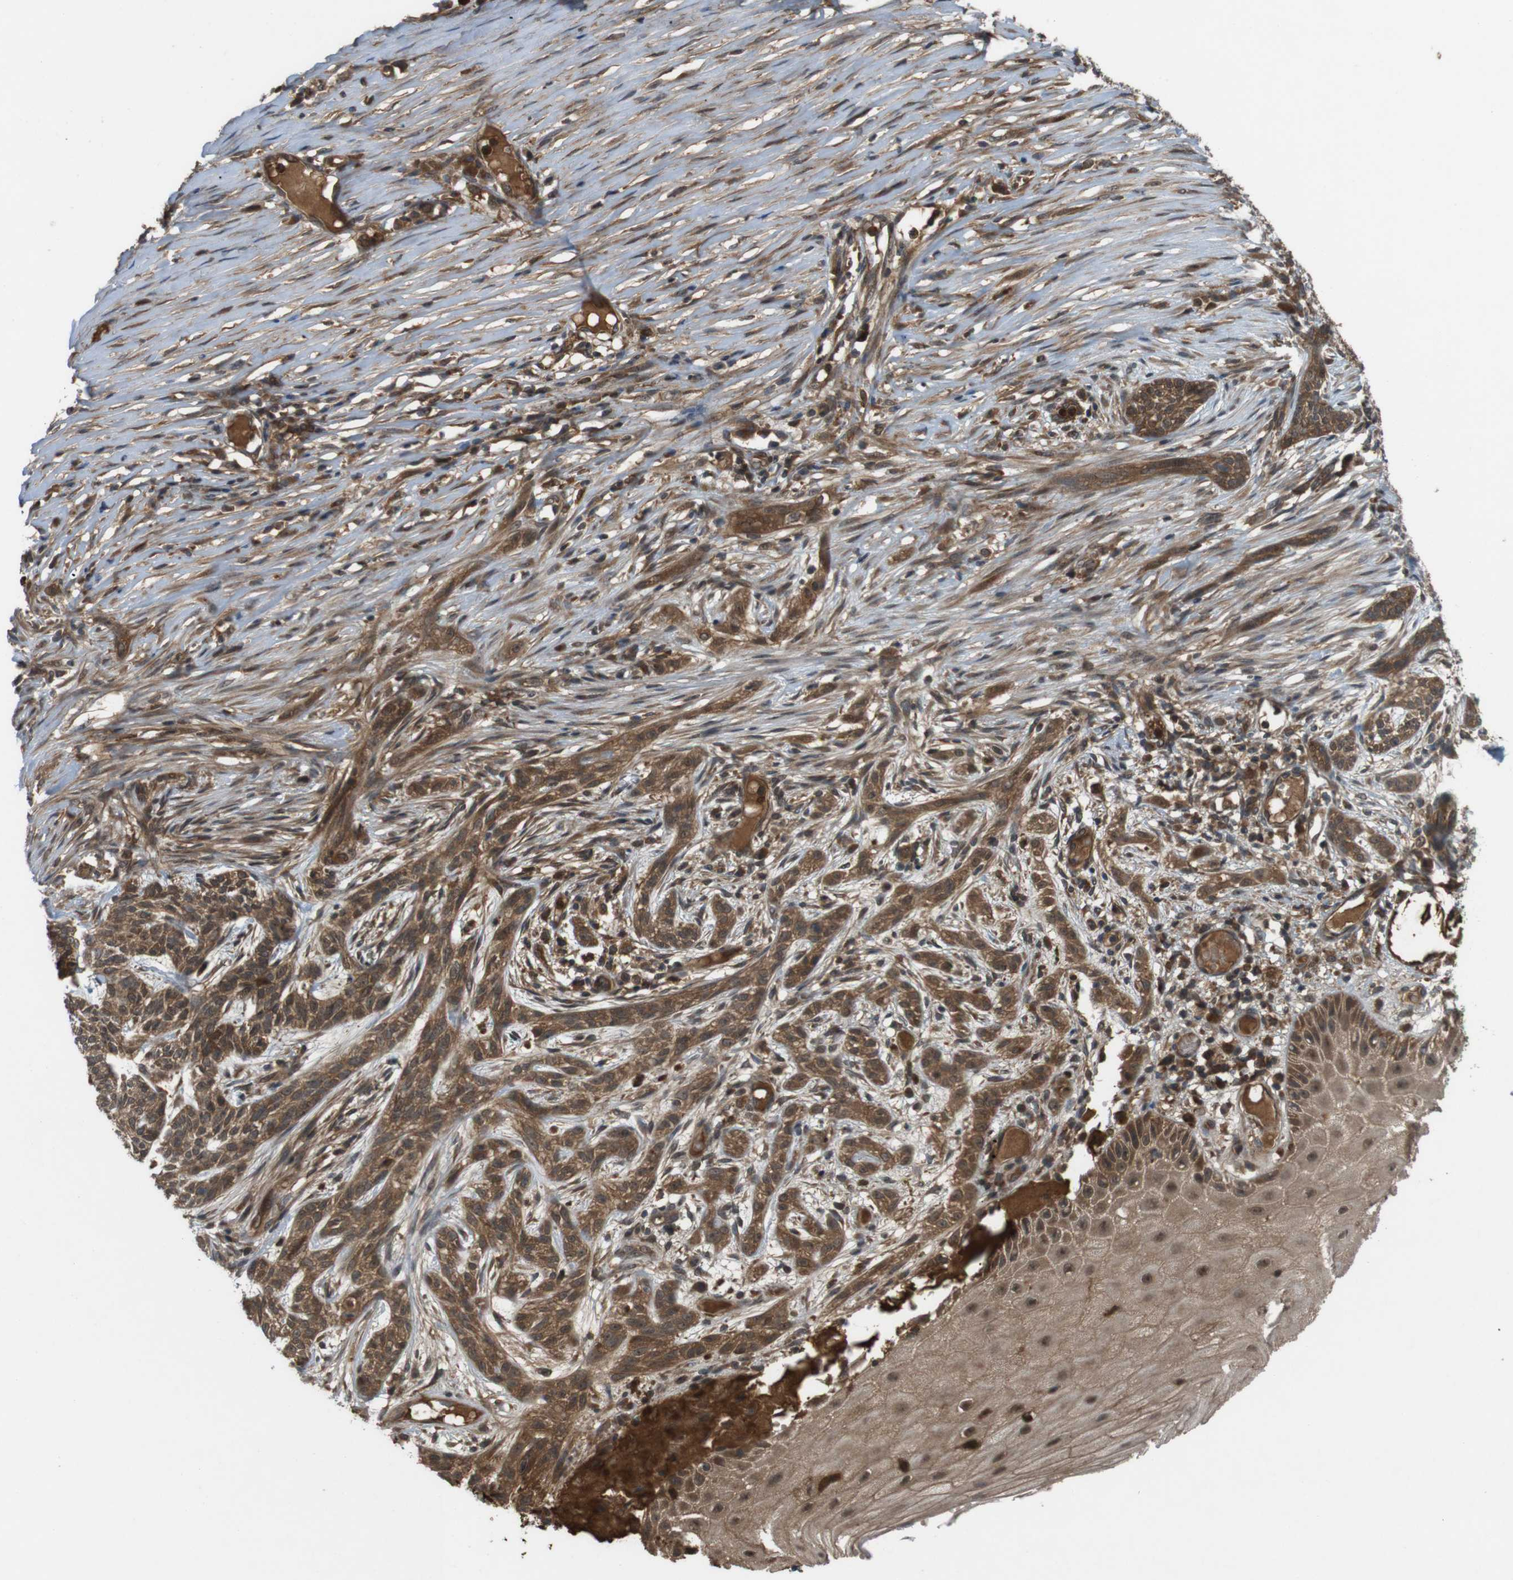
{"staining": {"intensity": "moderate", "quantity": ">75%", "location": "cytoplasmic/membranous"}, "tissue": "skin cancer", "cell_type": "Tumor cells", "image_type": "cancer", "snomed": [{"axis": "morphology", "description": "Basal cell carcinoma"}, {"axis": "topography", "description": "Skin"}], "caption": "Immunohistochemistry photomicrograph of human skin cancer (basal cell carcinoma) stained for a protein (brown), which demonstrates medium levels of moderate cytoplasmic/membranous positivity in about >75% of tumor cells.", "gene": "NFKBIE", "patient": {"sex": "female", "age": 59}}